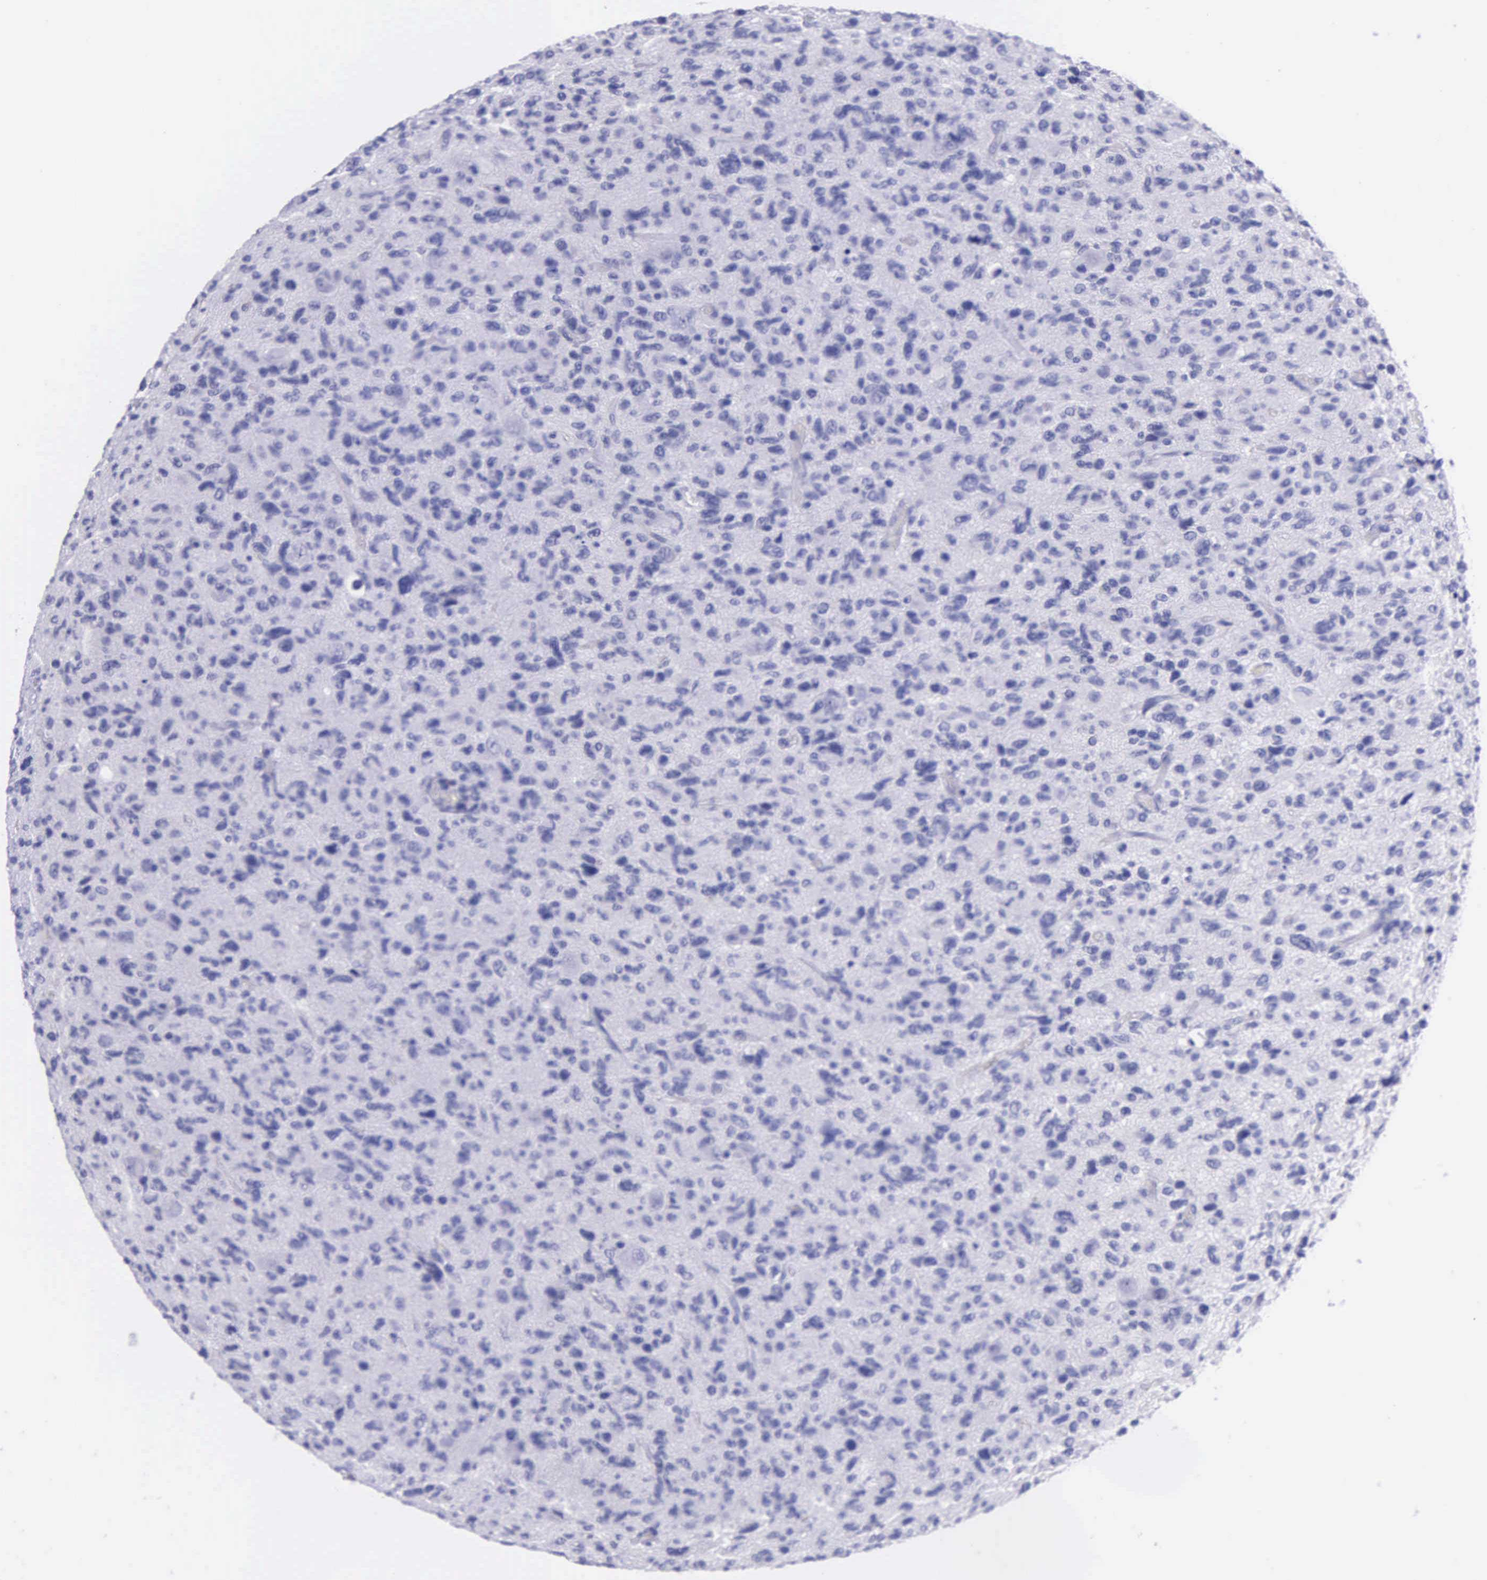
{"staining": {"intensity": "negative", "quantity": "none", "location": "none"}, "tissue": "glioma", "cell_type": "Tumor cells", "image_type": "cancer", "snomed": [{"axis": "morphology", "description": "Glioma, malignant, High grade"}, {"axis": "topography", "description": "Brain"}], "caption": "IHC photomicrograph of glioma stained for a protein (brown), which reveals no expression in tumor cells.", "gene": "KLK3", "patient": {"sex": "female", "age": 60}}